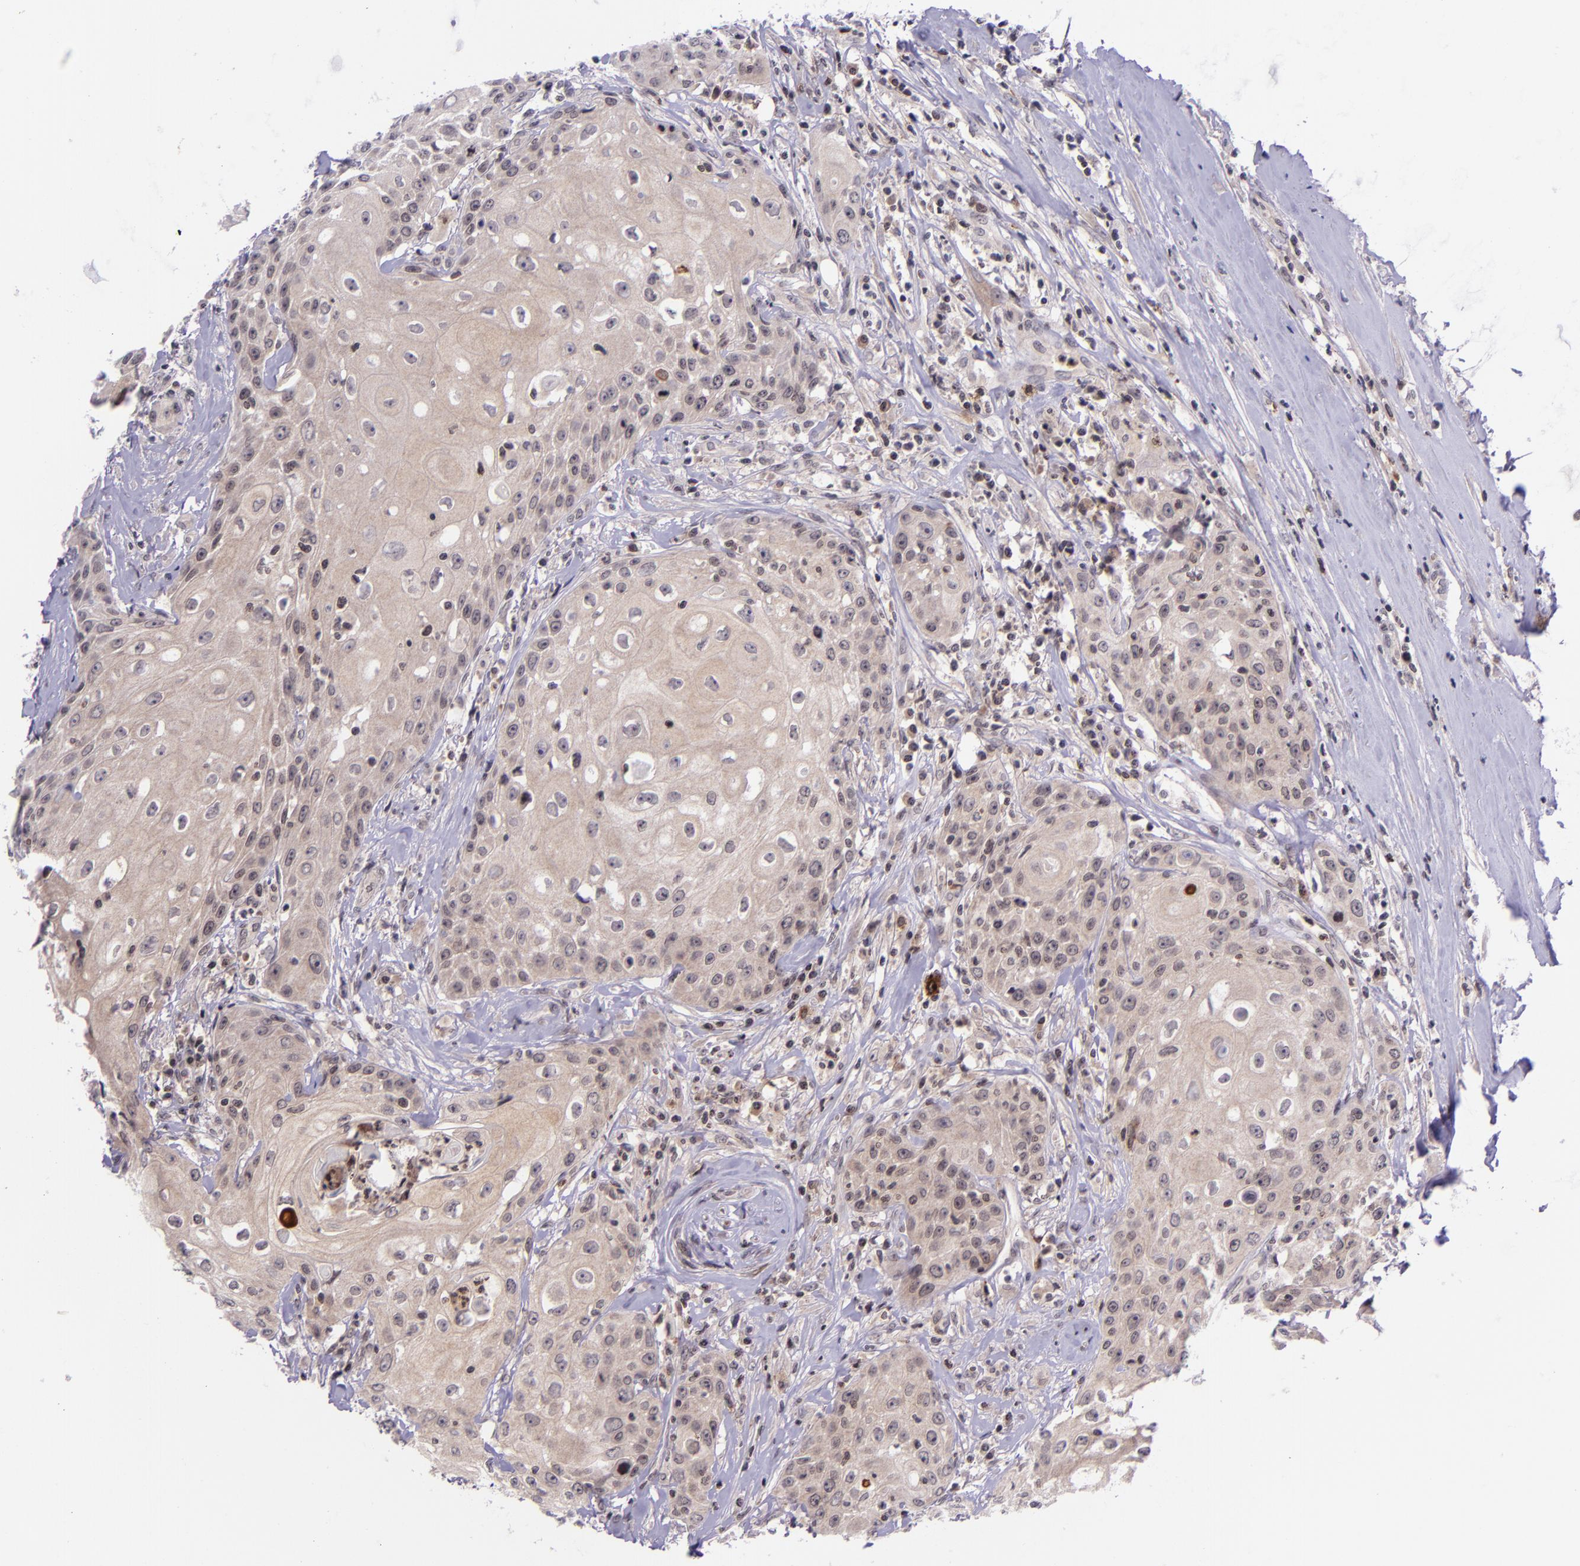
{"staining": {"intensity": "weak", "quantity": ">75%", "location": "cytoplasmic/membranous"}, "tissue": "head and neck cancer", "cell_type": "Tumor cells", "image_type": "cancer", "snomed": [{"axis": "morphology", "description": "Squamous cell carcinoma, NOS"}, {"axis": "topography", "description": "Oral tissue"}, {"axis": "topography", "description": "Head-Neck"}], "caption": "Head and neck cancer stained for a protein exhibits weak cytoplasmic/membranous positivity in tumor cells. (Stains: DAB in brown, nuclei in blue, Microscopy: brightfield microscopy at high magnification).", "gene": "SELL", "patient": {"sex": "female", "age": 82}}